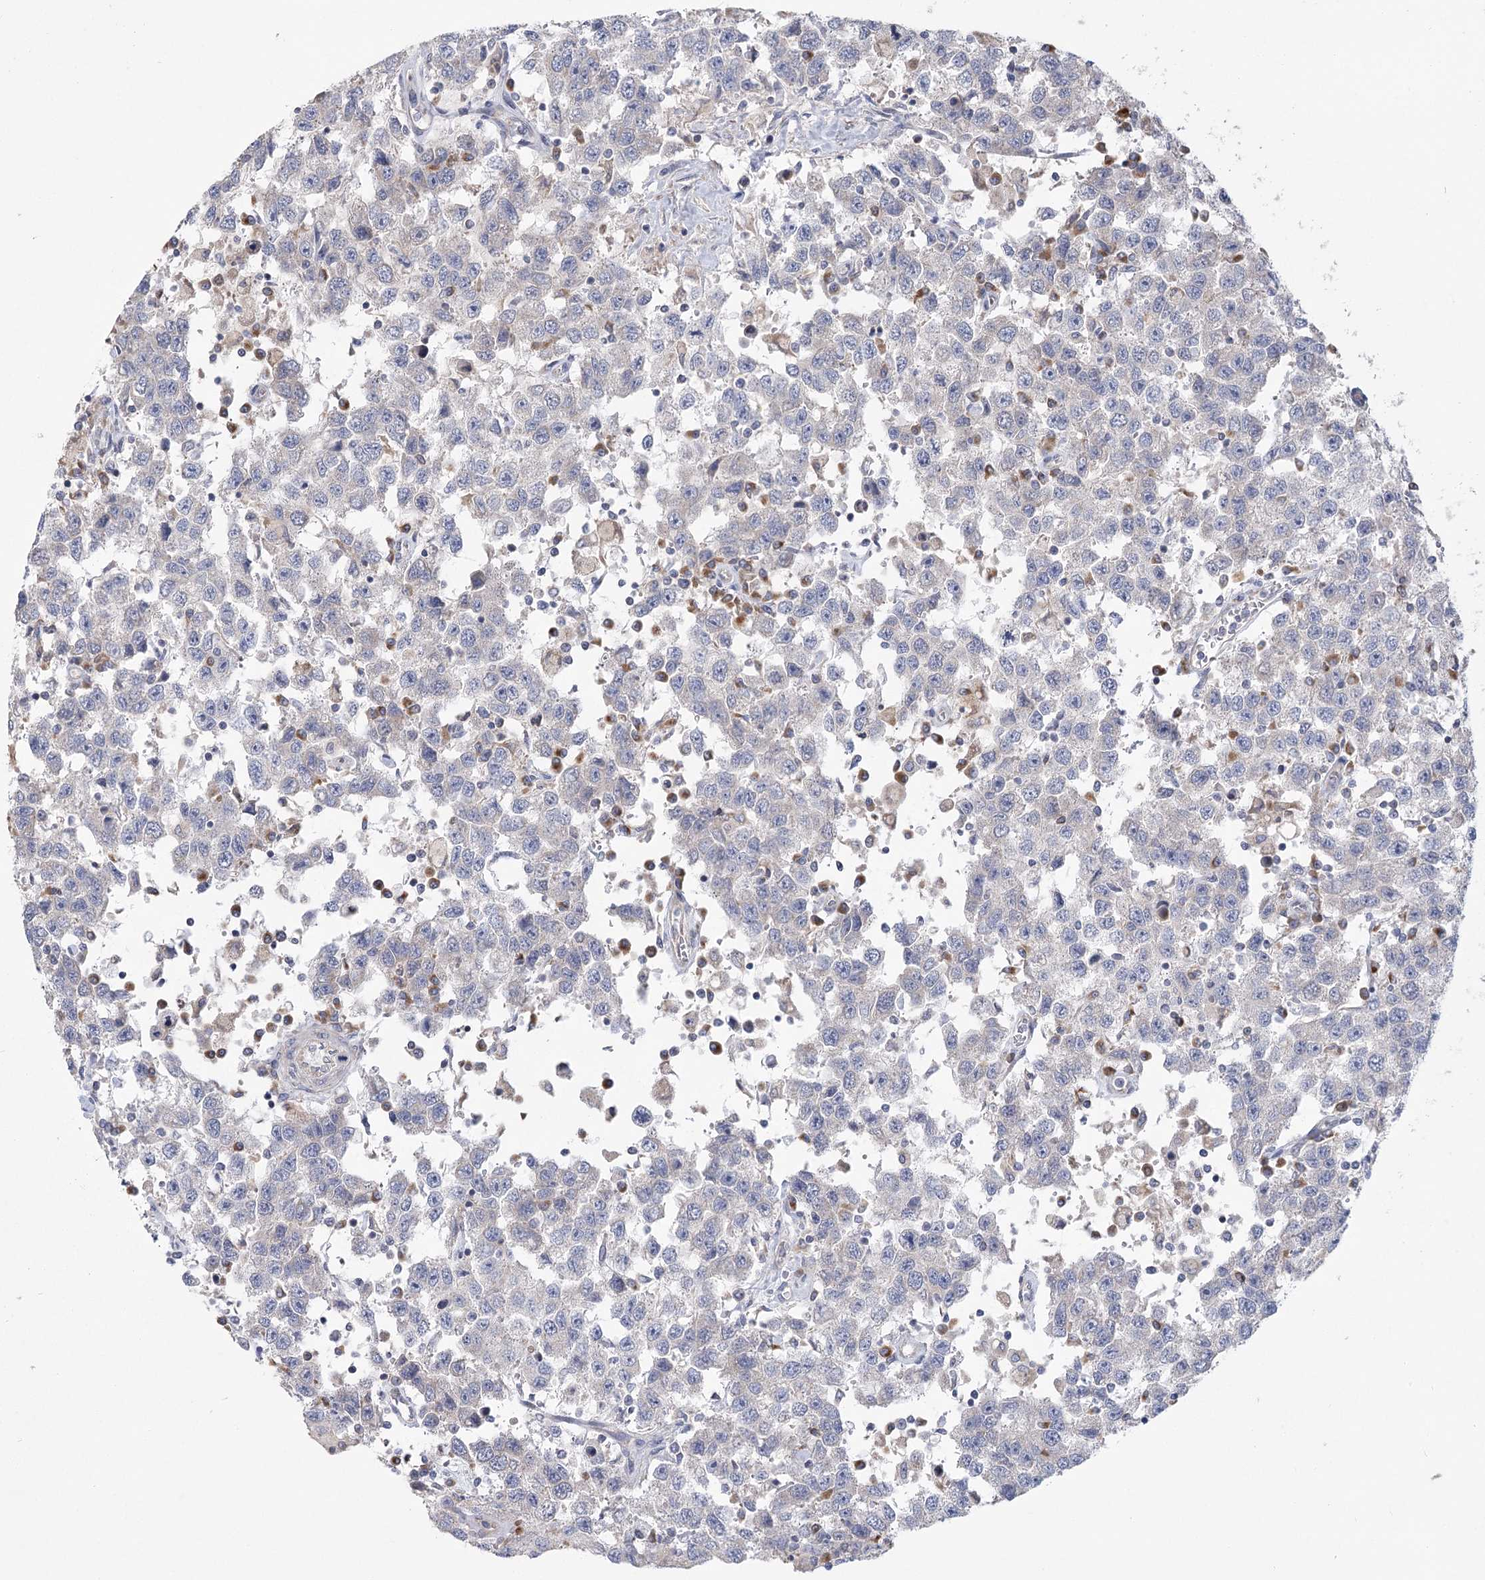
{"staining": {"intensity": "negative", "quantity": "none", "location": "none"}, "tissue": "testis cancer", "cell_type": "Tumor cells", "image_type": "cancer", "snomed": [{"axis": "morphology", "description": "Seminoma, NOS"}, {"axis": "topography", "description": "Testis"}], "caption": "Immunohistochemical staining of testis cancer demonstrates no significant expression in tumor cells.", "gene": "CNTLN", "patient": {"sex": "male", "age": 41}}